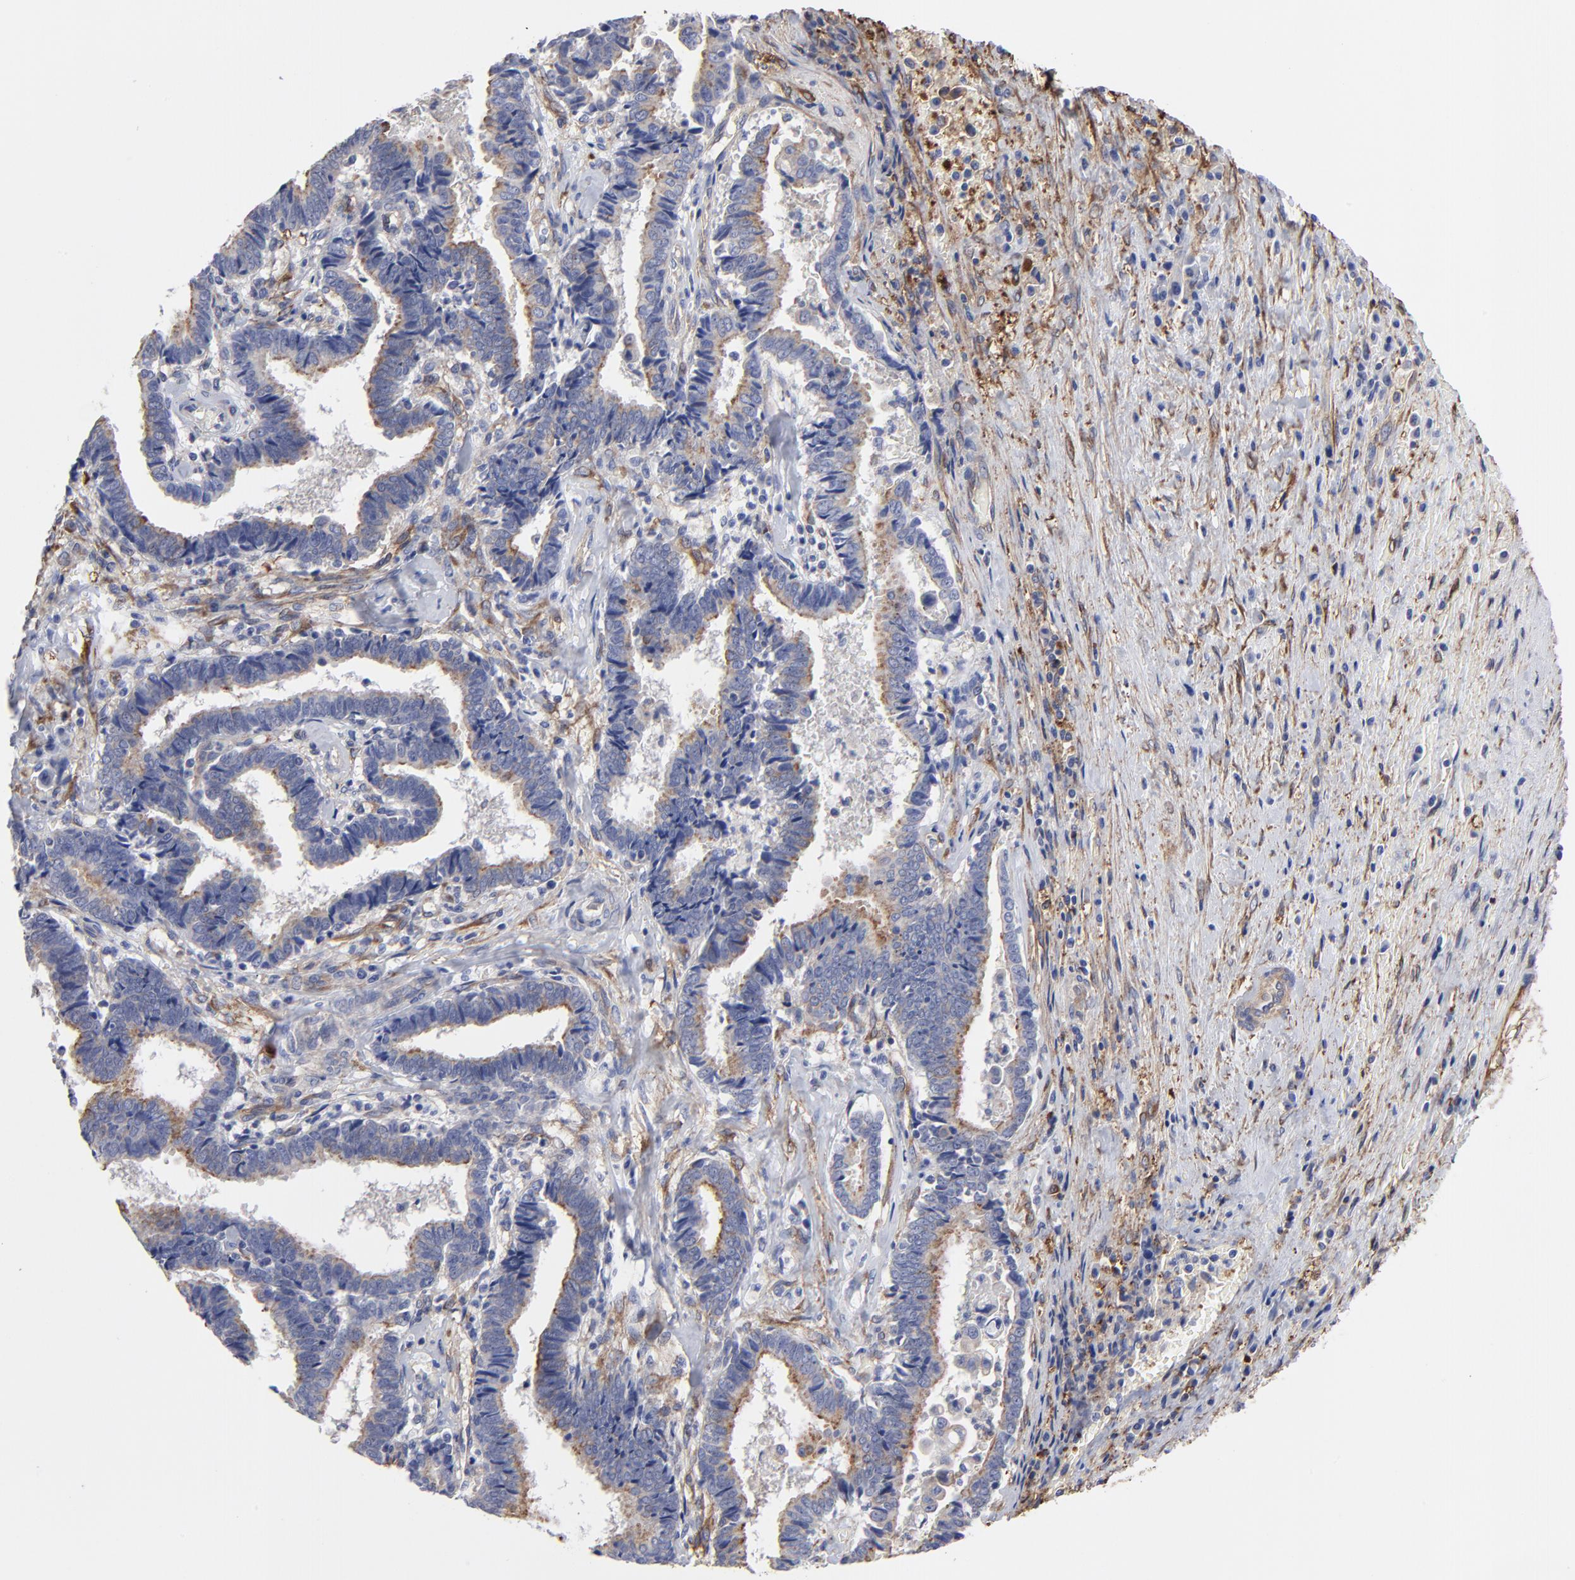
{"staining": {"intensity": "weak", "quantity": ">75%", "location": "cytoplasmic/membranous"}, "tissue": "liver cancer", "cell_type": "Tumor cells", "image_type": "cancer", "snomed": [{"axis": "morphology", "description": "Cholangiocarcinoma"}, {"axis": "topography", "description": "Liver"}], "caption": "IHC photomicrograph of neoplastic tissue: human liver cancer (cholangiocarcinoma) stained using IHC exhibits low levels of weak protein expression localized specifically in the cytoplasmic/membranous of tumor cells, appearing as a cytoplasmic/membranous brown color.", "gene": "CILP", "patient": {"sex": "male", "age": 57}}